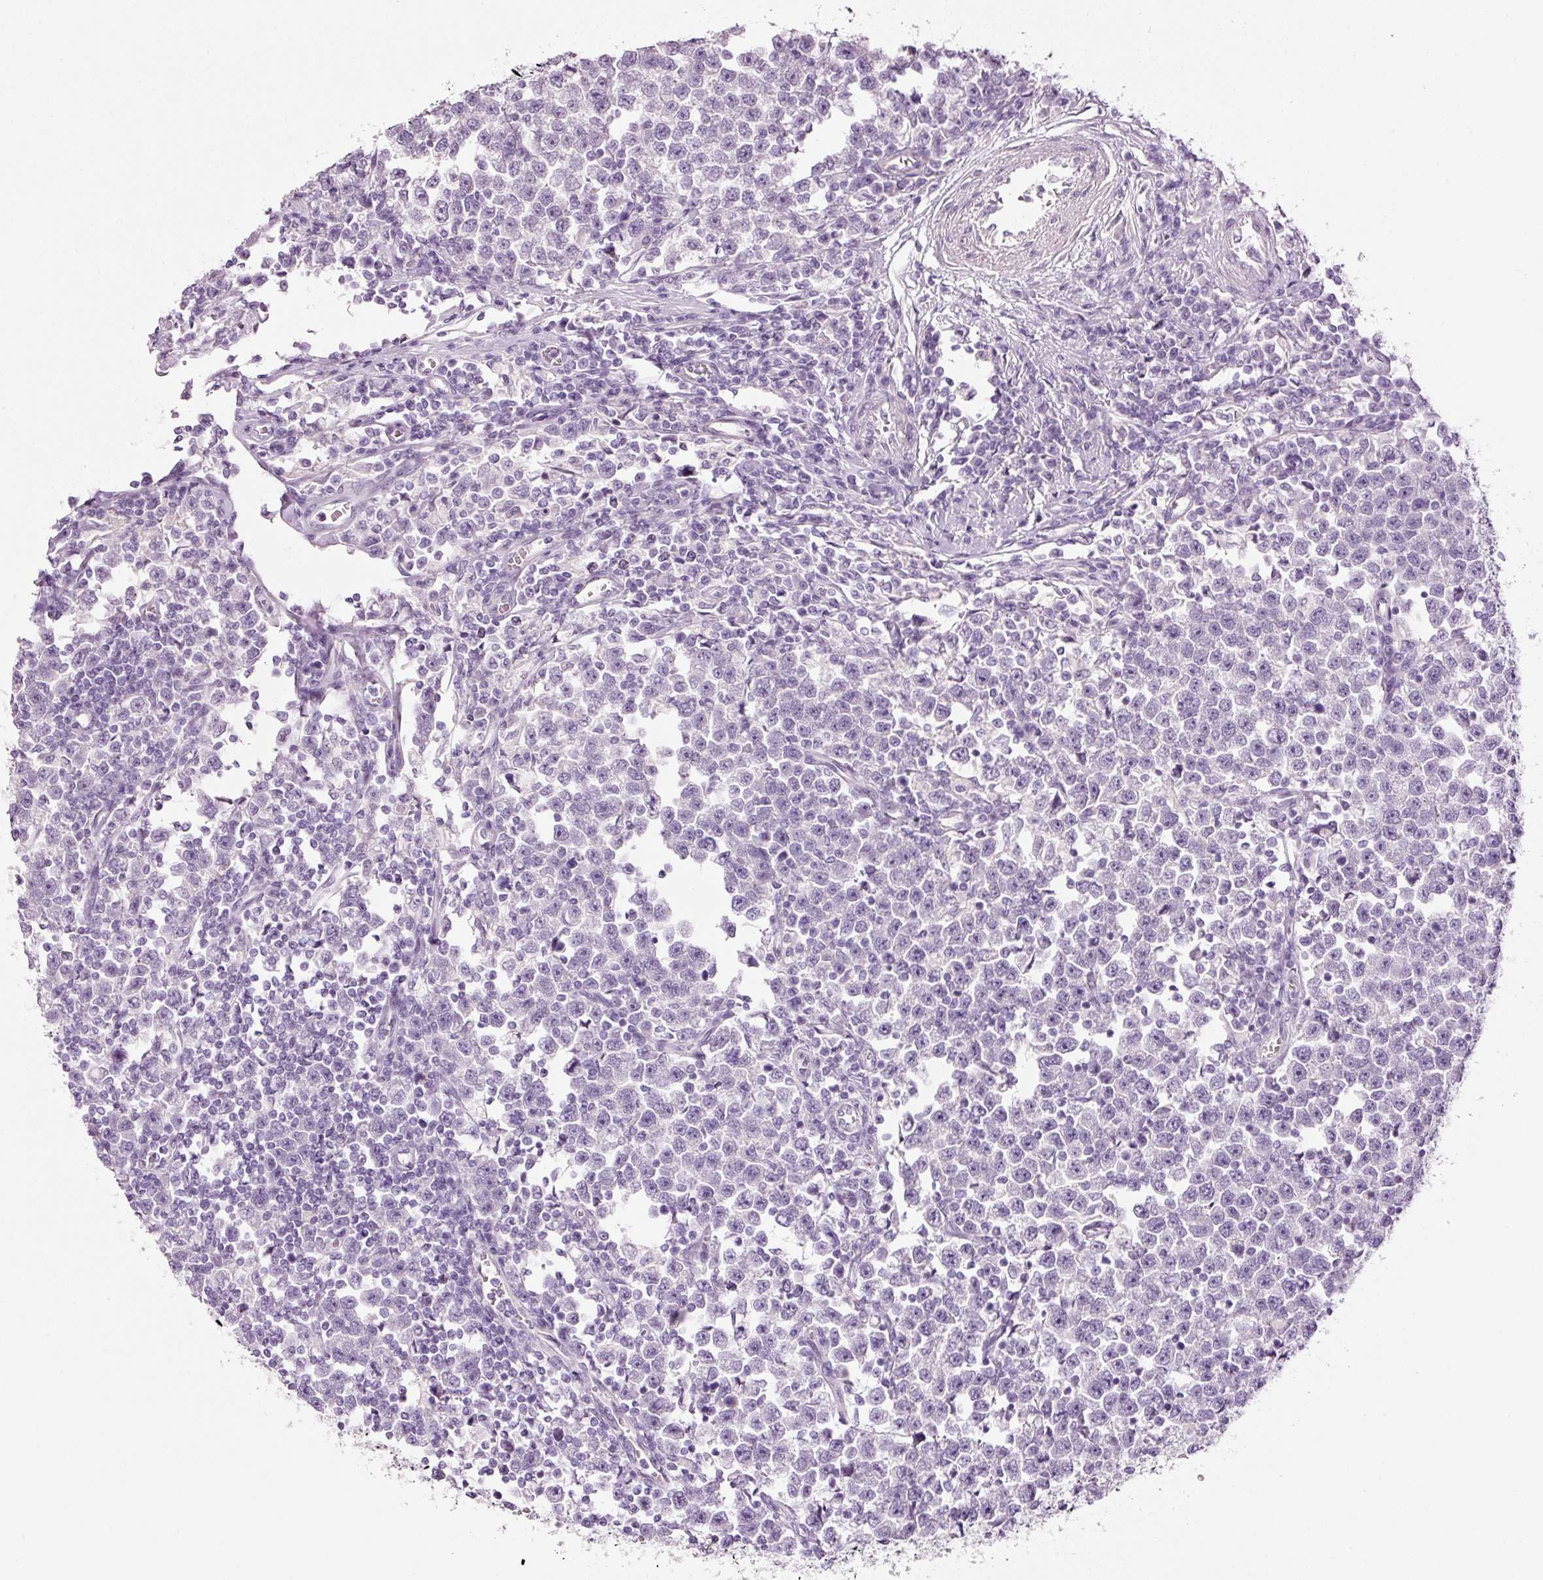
{"staining": {"intensity": "negative", "quantity": "none", "location": "none"}, "tissue": "testis cancer", "cell_type": "Tumor cells", "image_type": "cancer", "snomed": [{"axis": "morphology", "description": "Seminoma, NOS"}, {"axis": "topography", "description": "Testis"}], "caption": "Testis cancer was stained to show a protein in brown. There is no significant staining in tumor cells.", "gene": "ANKRD20A1", "patient": {"sex": "male", "age": 43}}